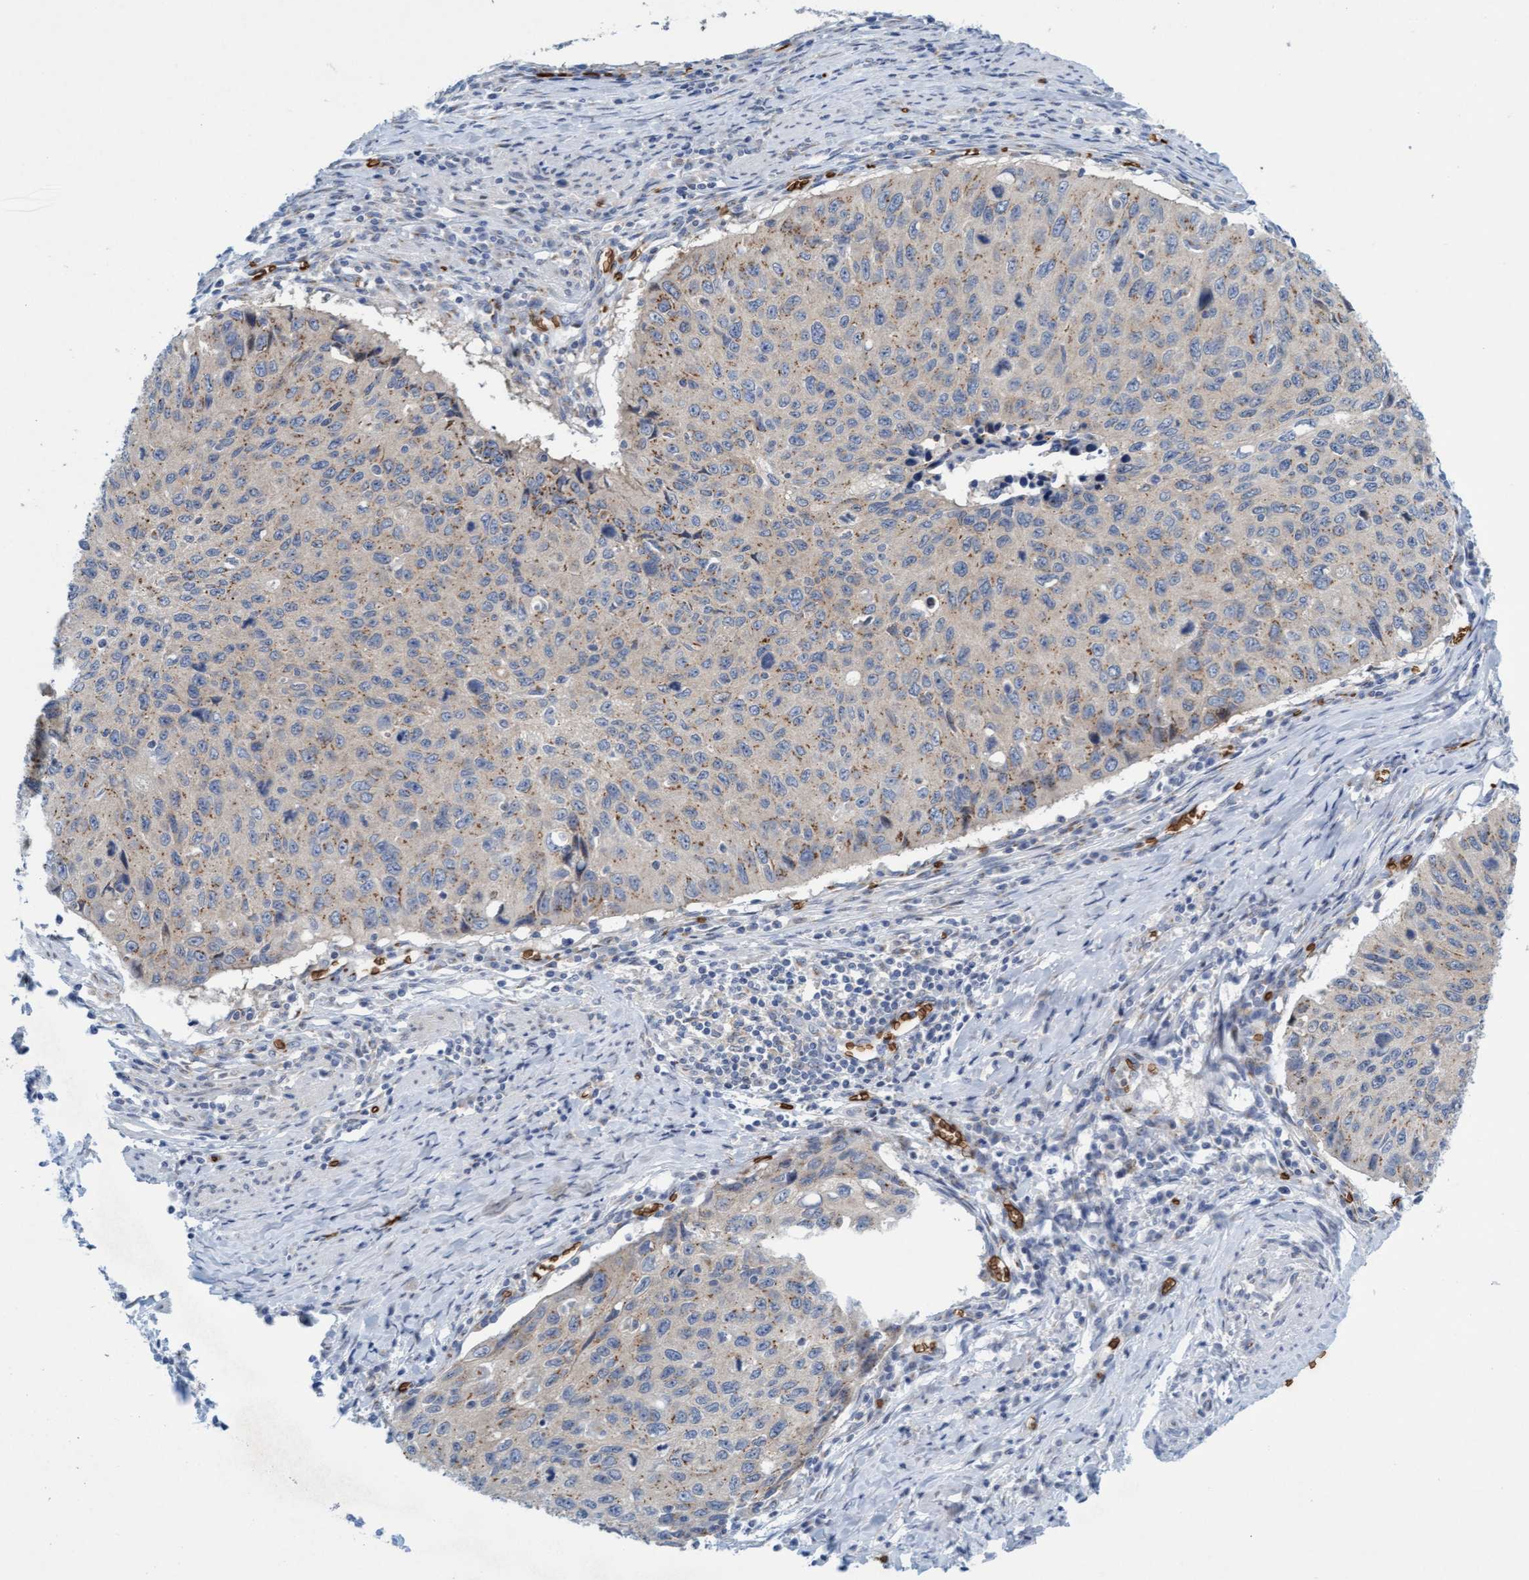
{"staining": {"intensity": "weak", "quantity": "25%-75%", "location": "cytoplasmic/membranous"}, "tissue": "cervical cancer", "cell_type": "Tumor cells", "image_type": "cancer", "snomed": [{"axis": "morphology", "description": "Squamous cell carcinoma, NOS"}, {"axis": "topography", "description": "Cervix"}], "caption": "A brown stain highlights weak cytoplasmic/membranous staining of a protein in human cervical cancer tumor cells.", "gene": "SPEM2", "patient": {"sex": "female", "age": 53}}